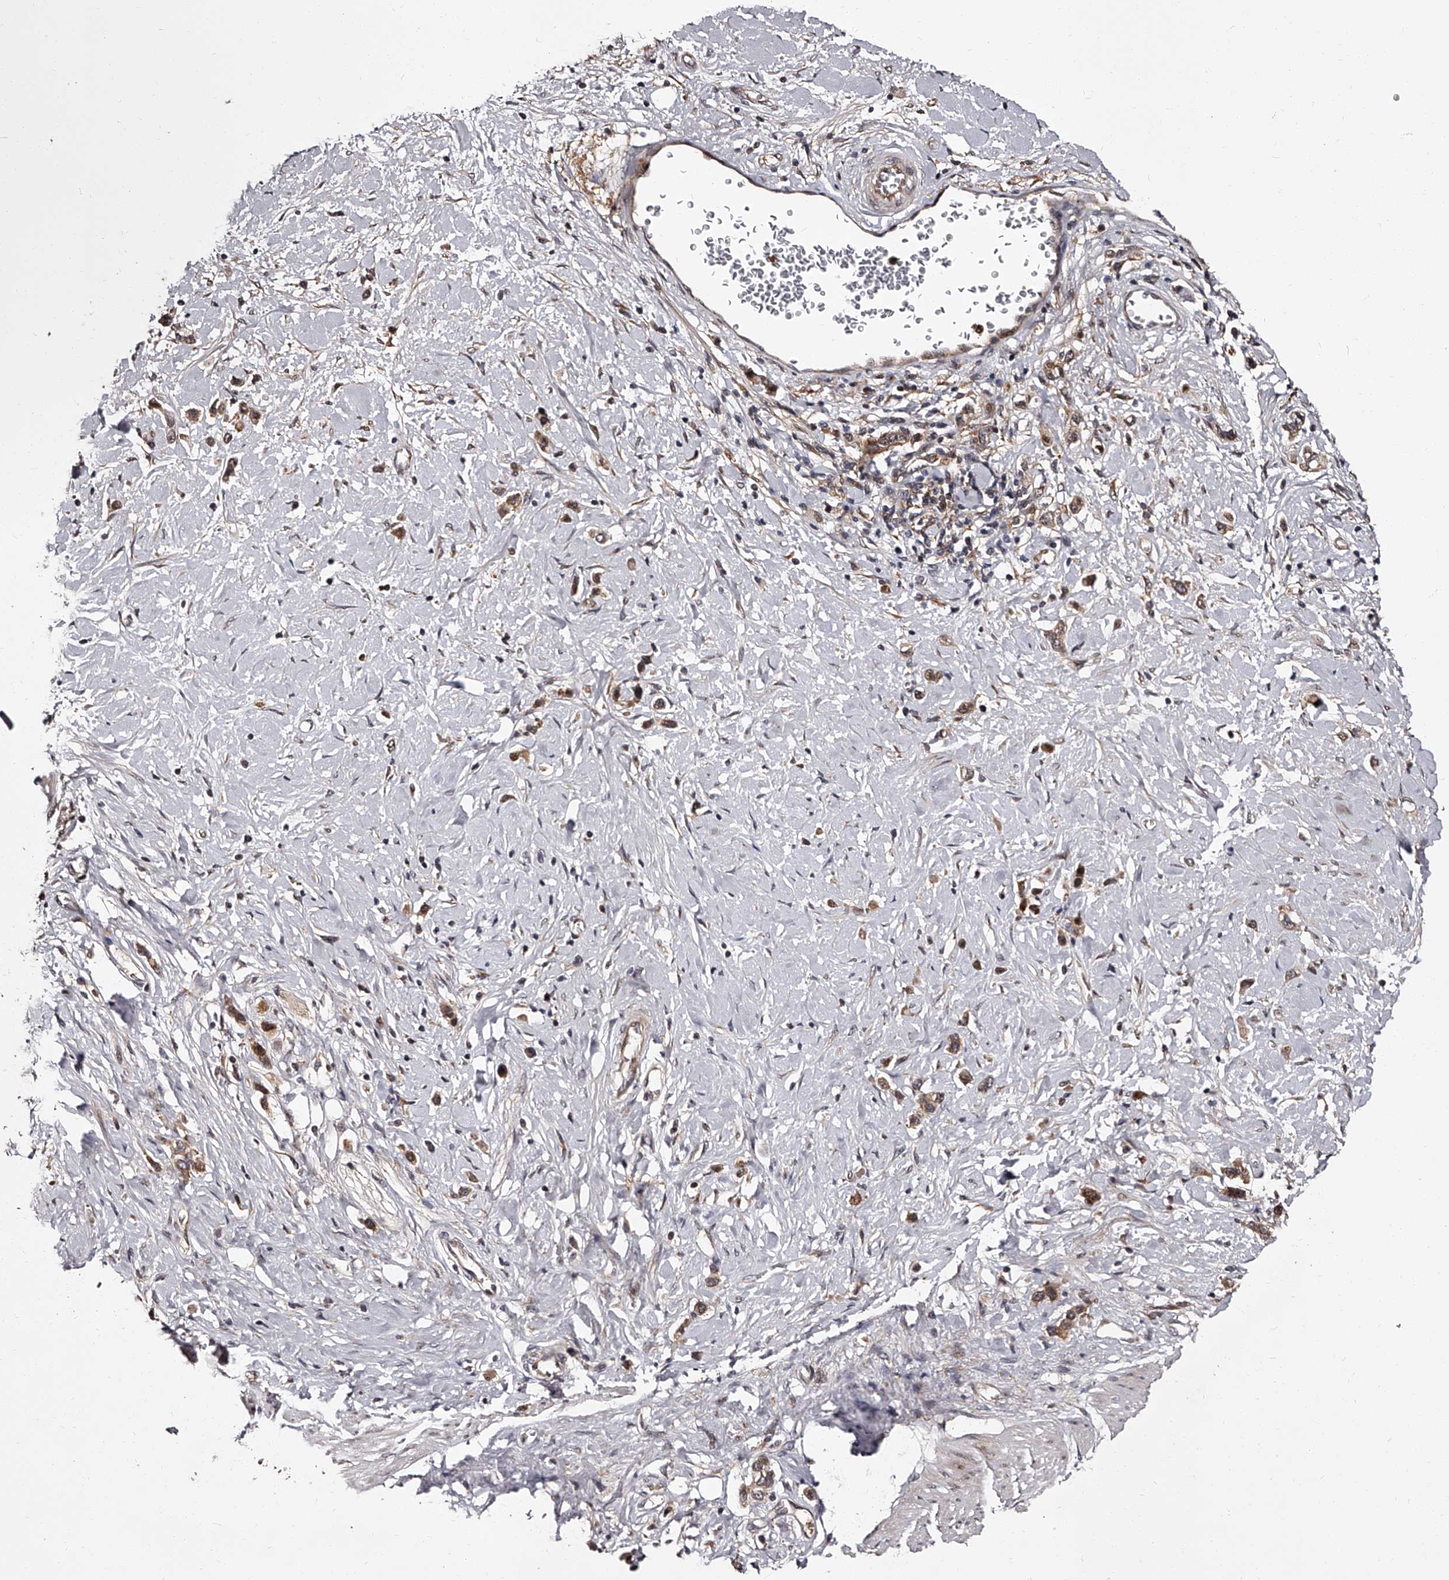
{"staining": {"intensity": "moderate", "quantity": ">75%", "location": "cytoplasmic/membranous"}, "tissue": "stomach cancer", "cell_type": "Tumor cells", "image_type": "cancer", "snomed": [{"axis": "morphology", "description": "Adenocarcinoma, NOS"}, {"axis": "topography", "description": "Stomach"}], "caption": "Stomach cancer (adenocarcinoma) stained with DAB immunohistochemistry displays medium levels of moderate cytoplasmic/membranous staining in about >75% of tumor cells.", "gene": "RSC1A1", "patient": {"sex": "female", "age": 65}}